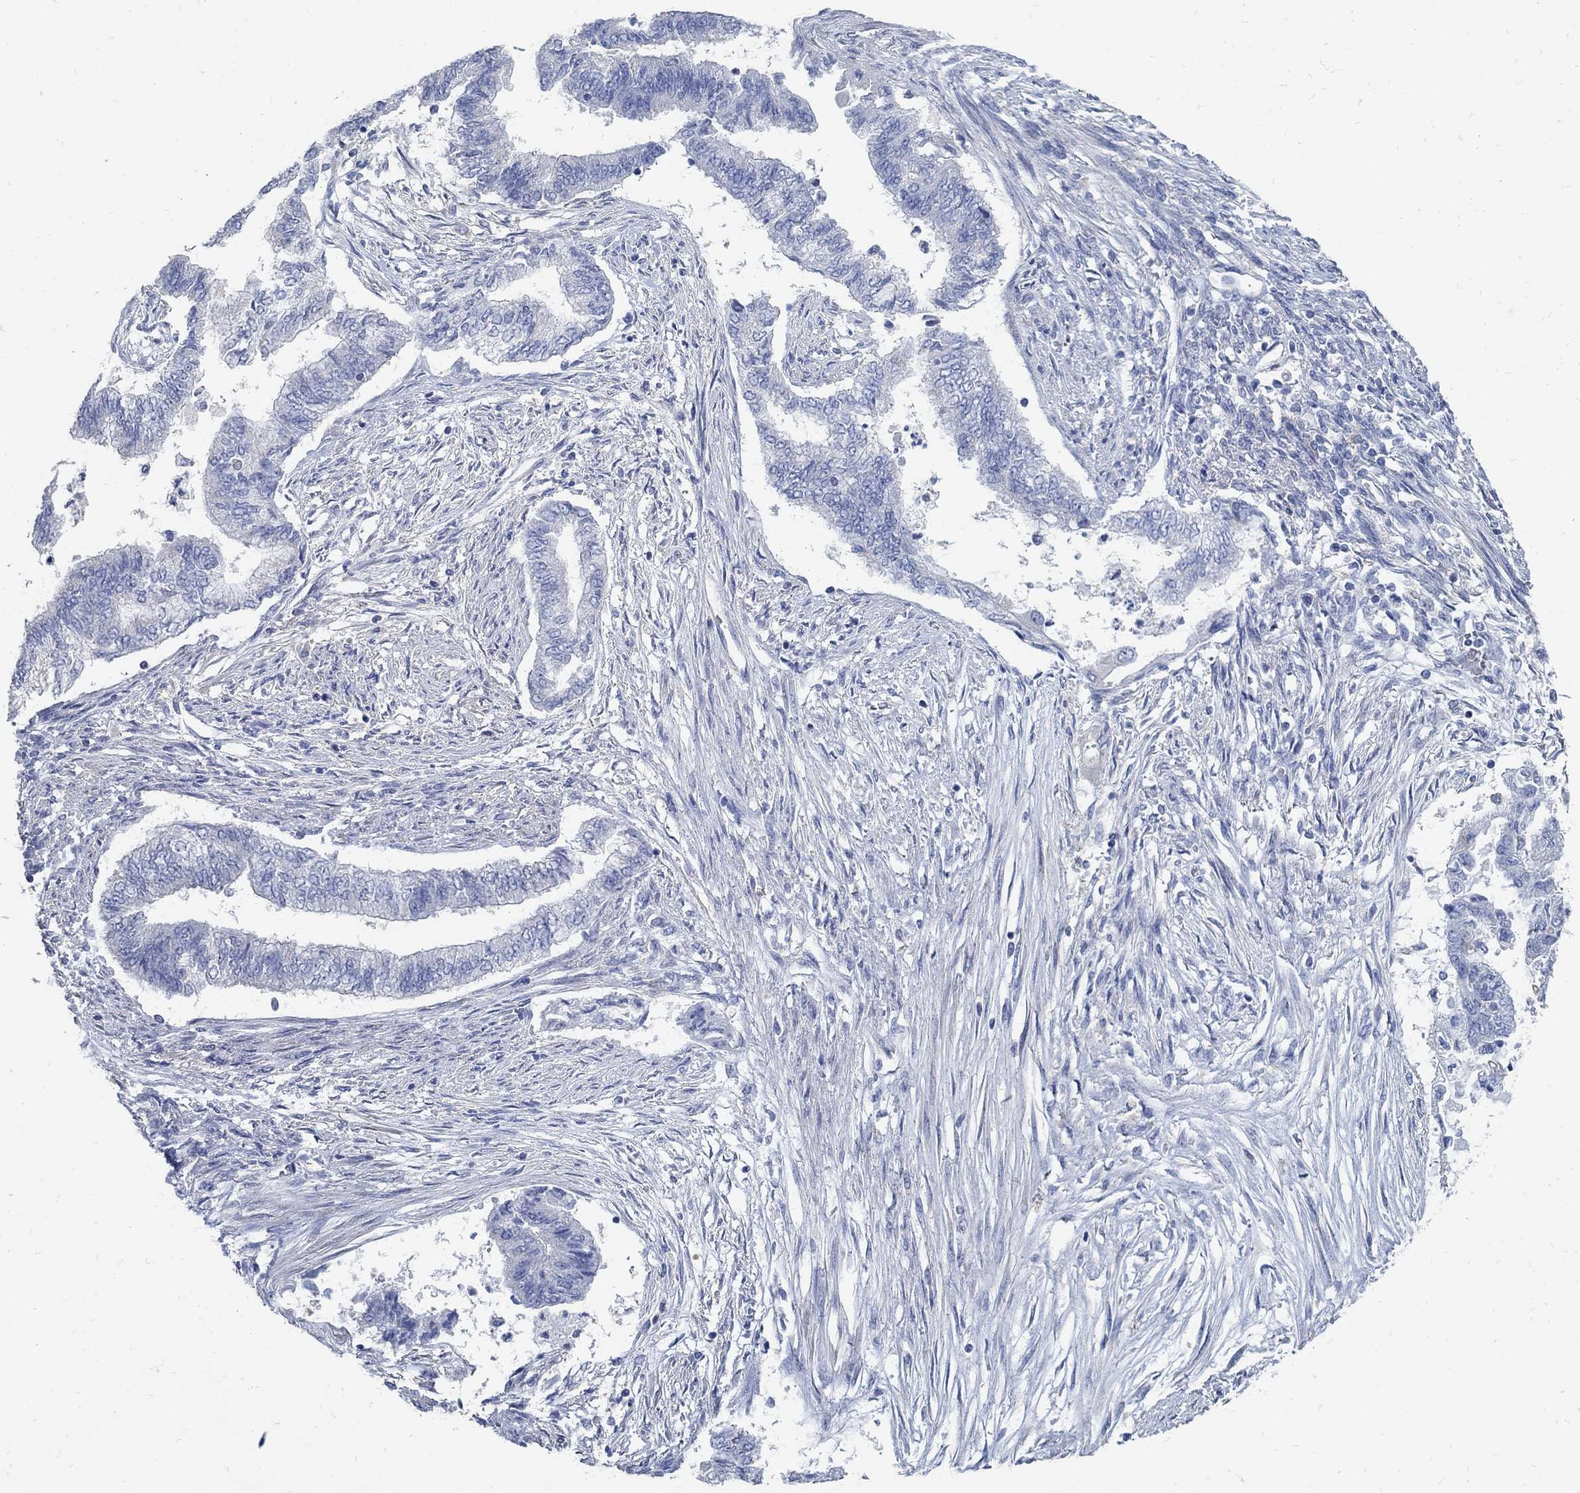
{"staining": {"intensity": "negative", "quantity": "none", "location": "none"}, "tissue": "endometrial cancer", "cell_type": "Tumor cells", "image_type": "cancer", "snomed": [{"axis": "morphology", "description": "Adenocarcinoma, NOS"}, {"axis": "topography", "description": "Endometrium"}], "caption": "The histopathology image demonstrates no significant positivity in tumor cells of endometrial cancer.", "gene": "PCDH11X", "patient": {"sex": "female", "age": 65}}